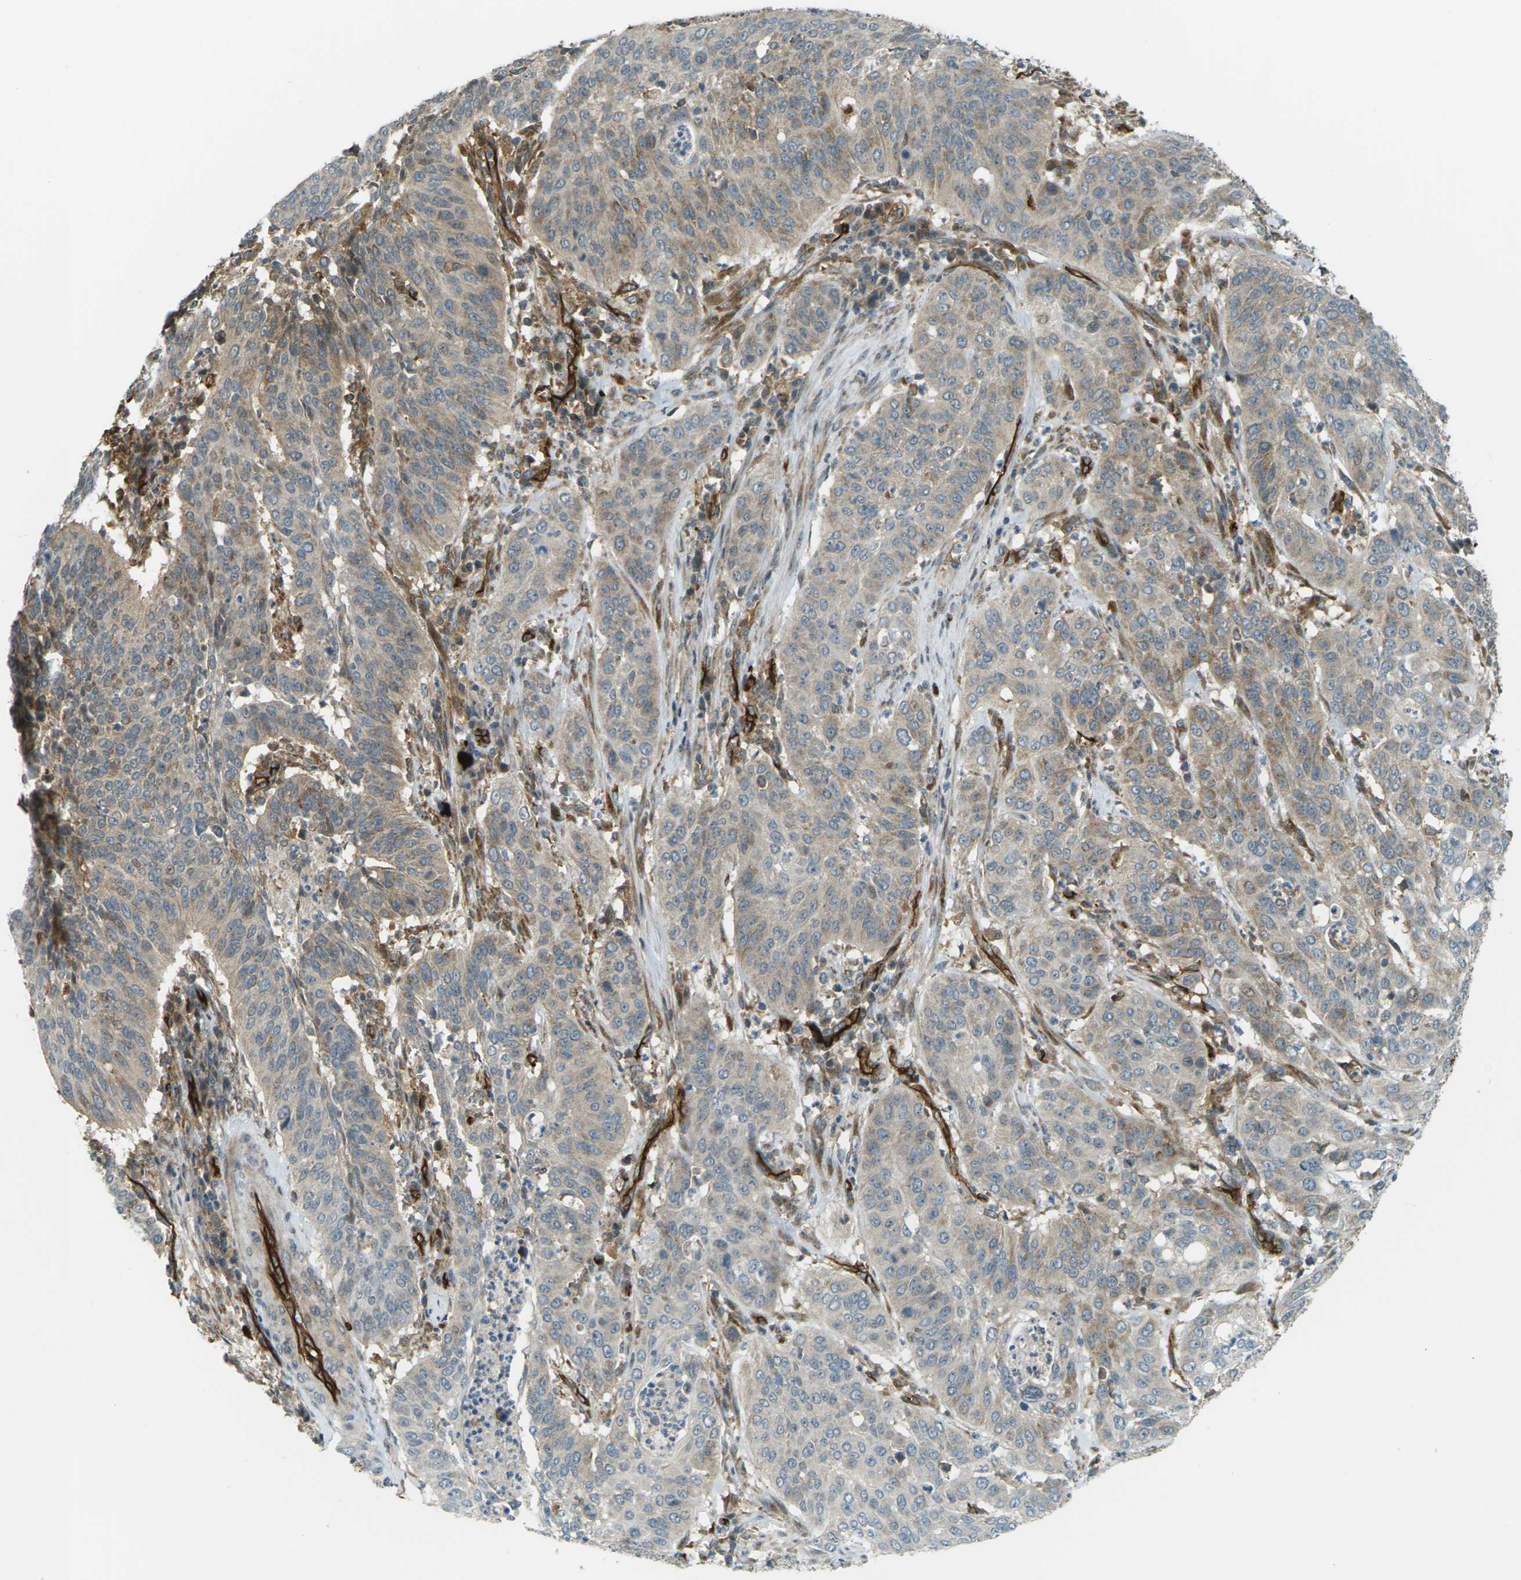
{"staining": {"intensity": "moderate", "quantity": "25%-75%", "location": "cytoplasmic/membranous"}, "tissue": "cervical cancer", "cell_type": "Tumor cells", "image_type": "cancer", "snomed": [{"axis": "morphology", "description": "Normal tissue, NOS"}, {"axis": "morphology", "description": "Squamous cell carcinoma, NOS"}, {"axis": "topography", "description": "Cervix"}], "caption": "Immunohistochemistry (DAB (3,3'-diaminobenzidine)) staining of cervical squamous cell carcinoma reveals moderate cytoplasmic/membranous protein expression in about 25%-75% of tumor cells. (DAB (3,3'-diaminobenzidine) IHC, brown staining for protein, blue staining for nuclei).", "gene": "S1PR1", "patient": {"sex": "female", "age": 39}}